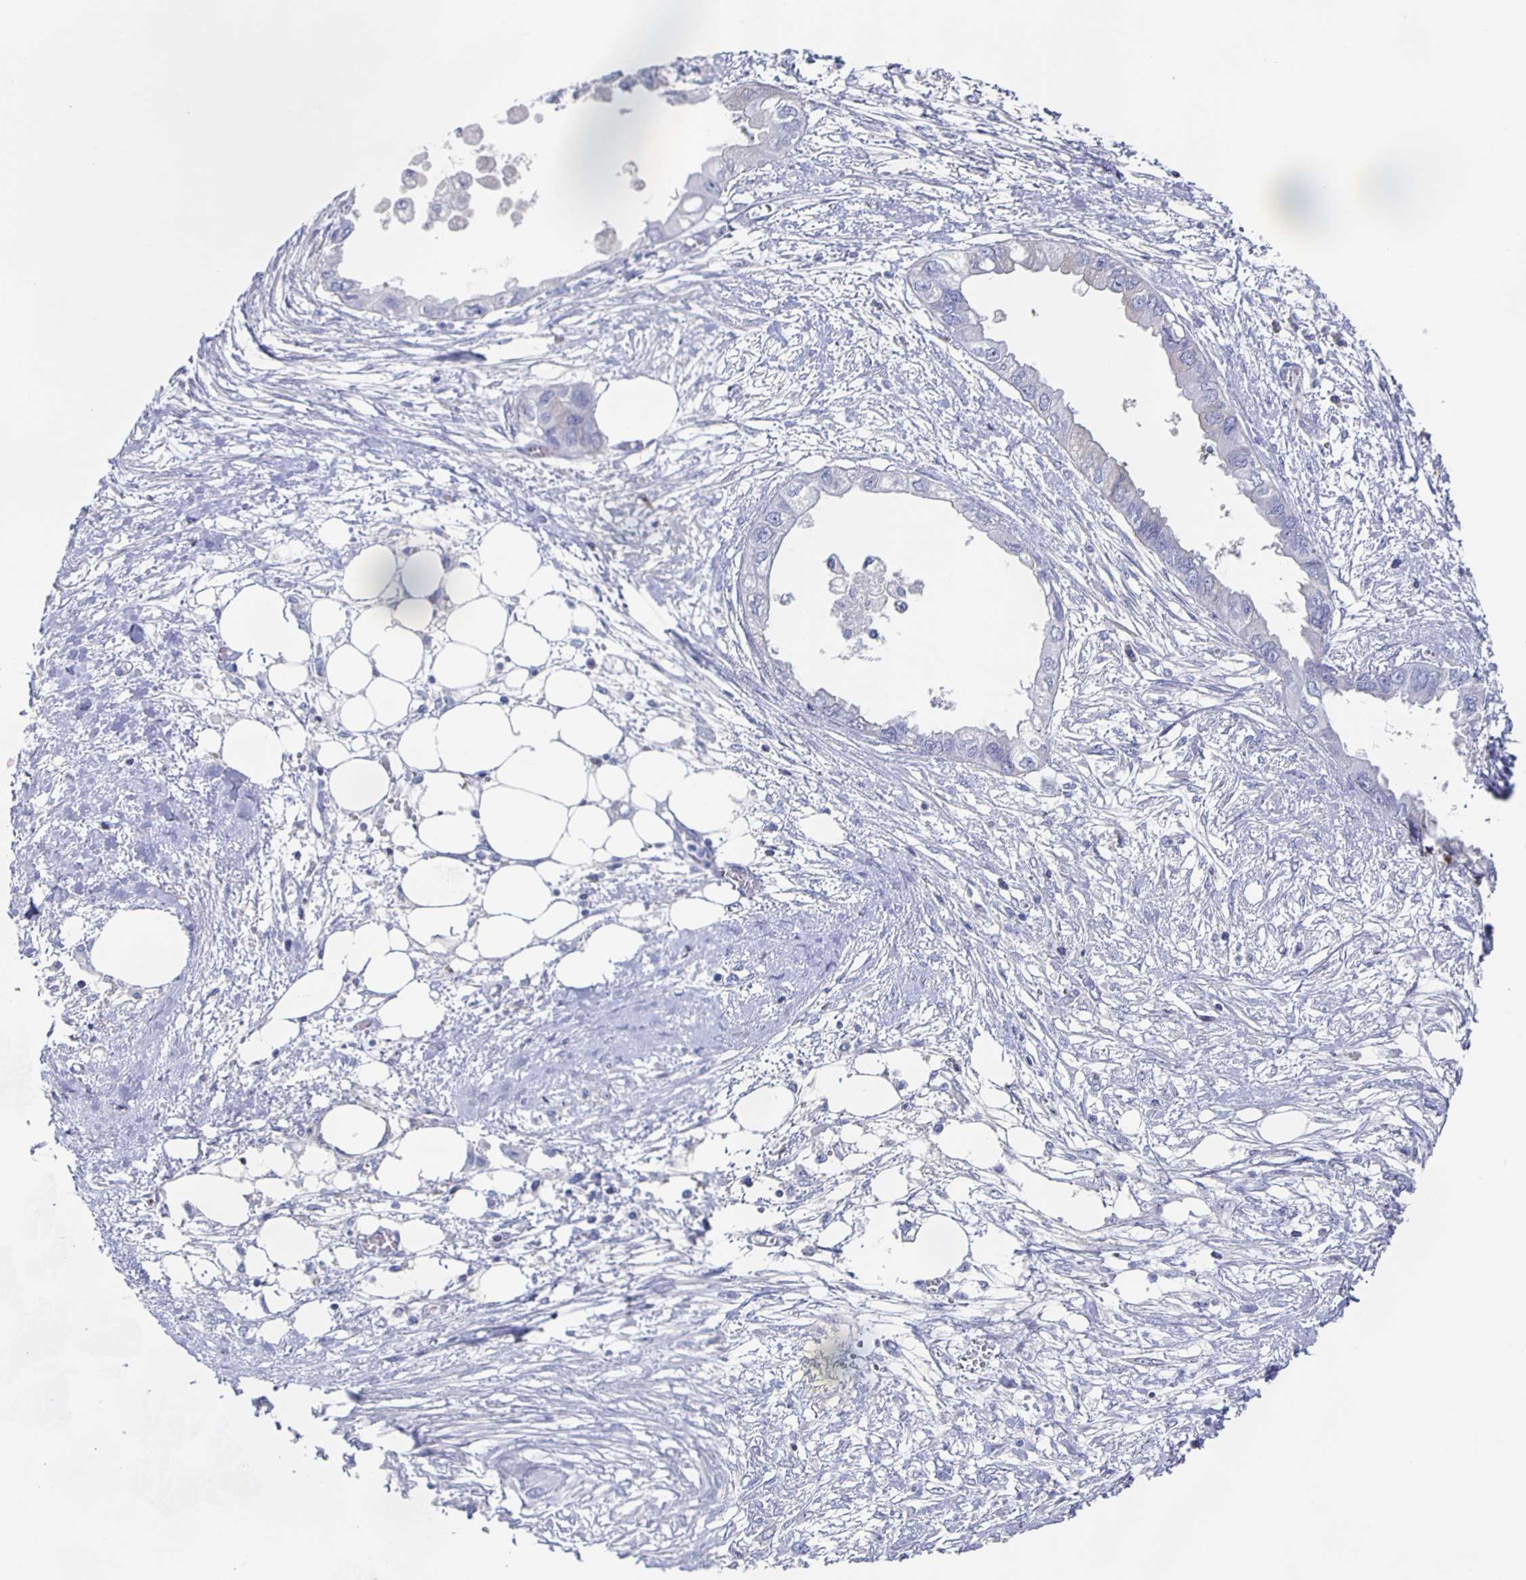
{"staining": {"intensity": "negative", "quantity": "none", "location": "none"}, "tissue": "endometrial cancer", "cell_type": "Tumor cells", "image_type": "cancer", "snomed": [{"axis": "morphology", "description": "Adenocarcinoma, NOS"}, {"axis": "morphology", "description": "Adenocarcinoma, metastatic, NOS"}, {"axis": "topography", "description": "Adipose tissue"}, {"axis": "topography", "description": "Endometrium"}], "caption": "The immunohistochemistry image has no significant expression in tumor cells of endometrial cancer (metastatic adenocarcinoma) tissue.", "gene": "FGA", "patient": {"sex": "female", "age": 67}}